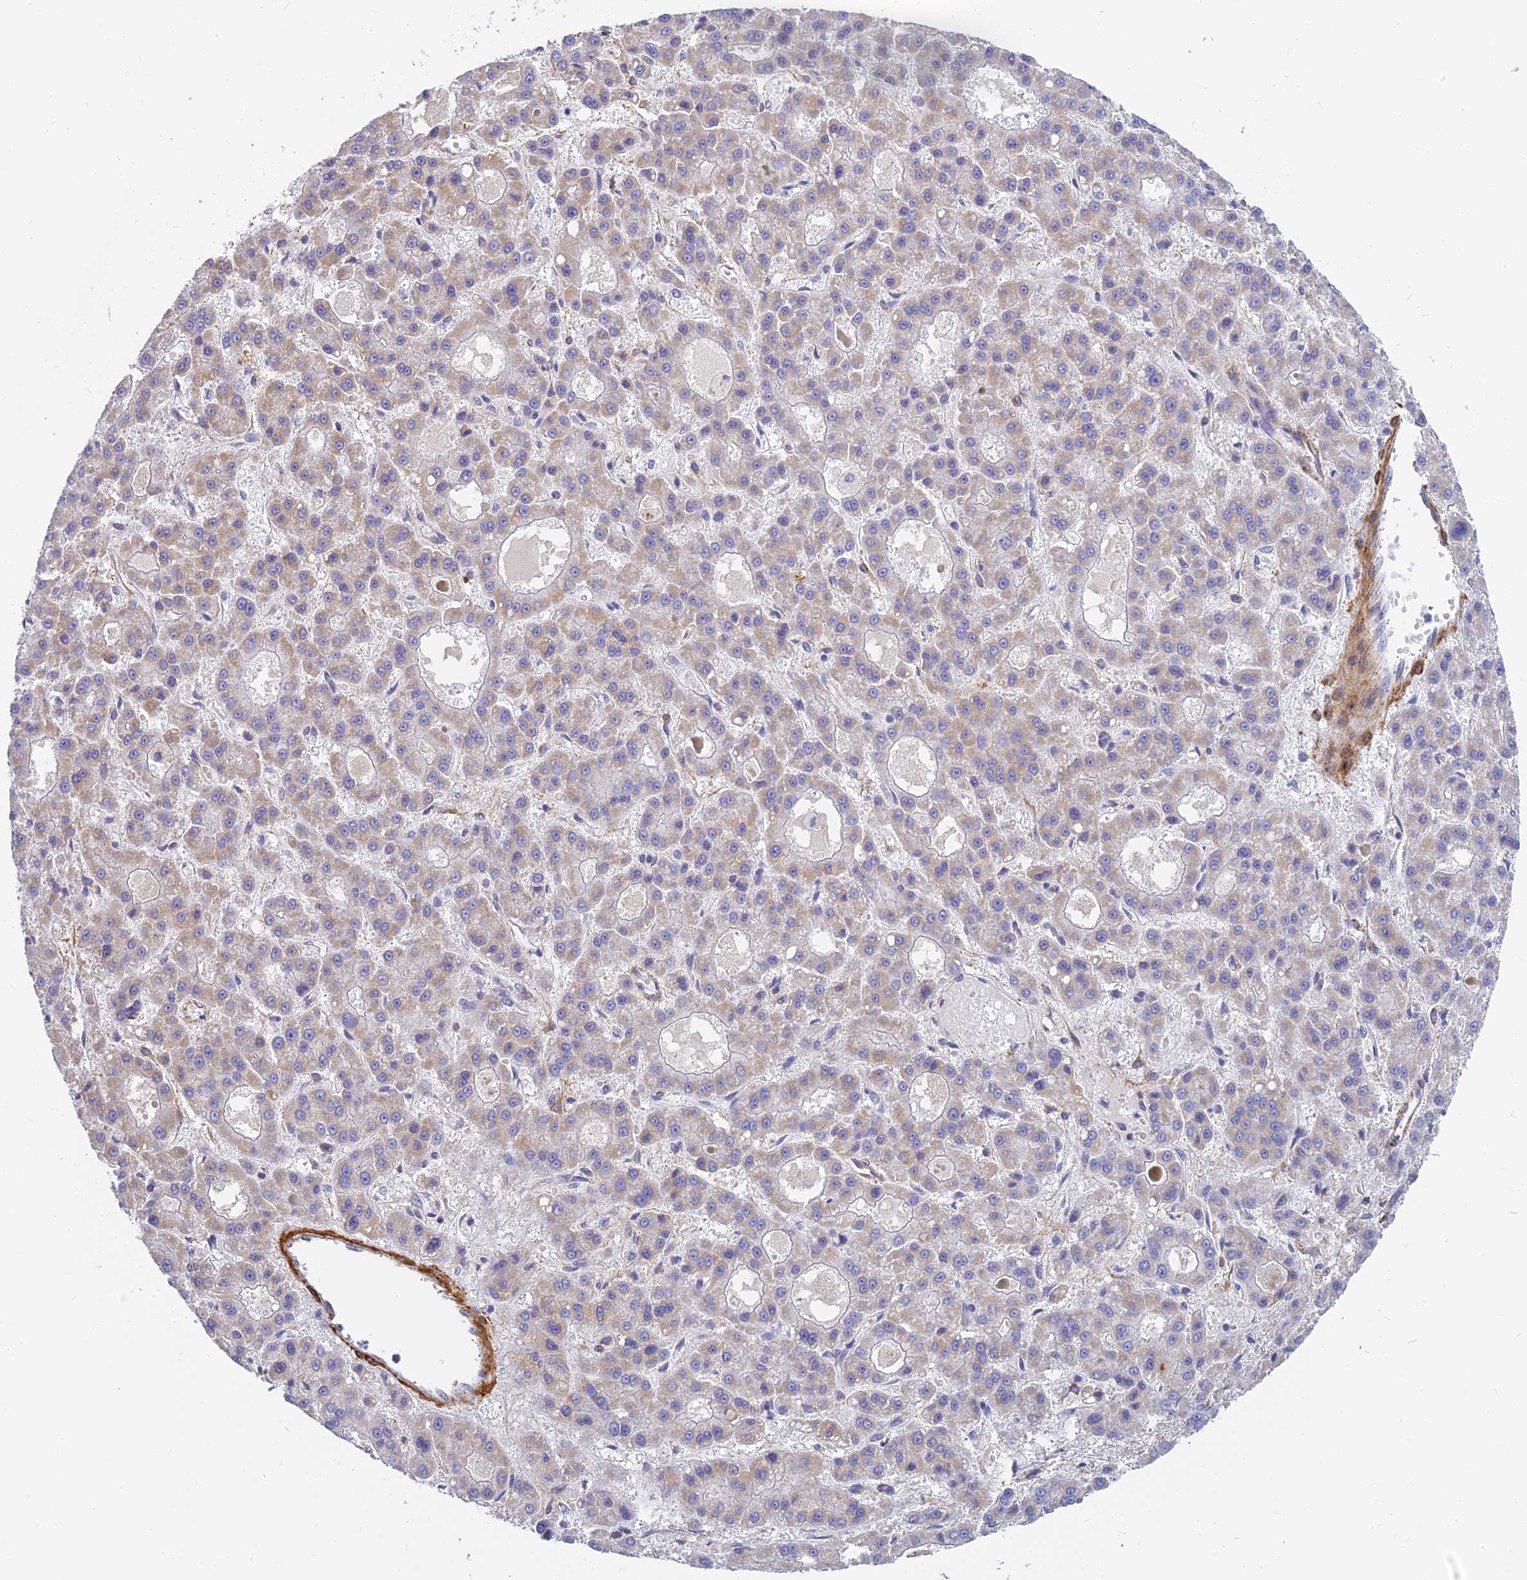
{"staining": {"intensity": "weak", "quantity": "25%-75%", "location": "cytoplasmic/membranous"}, "tissue": "liver cancer", "cell_type": "Tumor cells", "image_type": "cancer", "snomed": [{"axis": "morphology", "description": "Carcinoma, Hepatocellular, NOS"}, {"axis": "topography", "description": "Liver"}], "caption": "Weak cytoplasmic/membranous positivity is present in about 25%-75% of tumor cells in hepatocellular carcinoma (liver).", "gene": "MRPL15", "patient": {"sex": "male", "age": 70}}